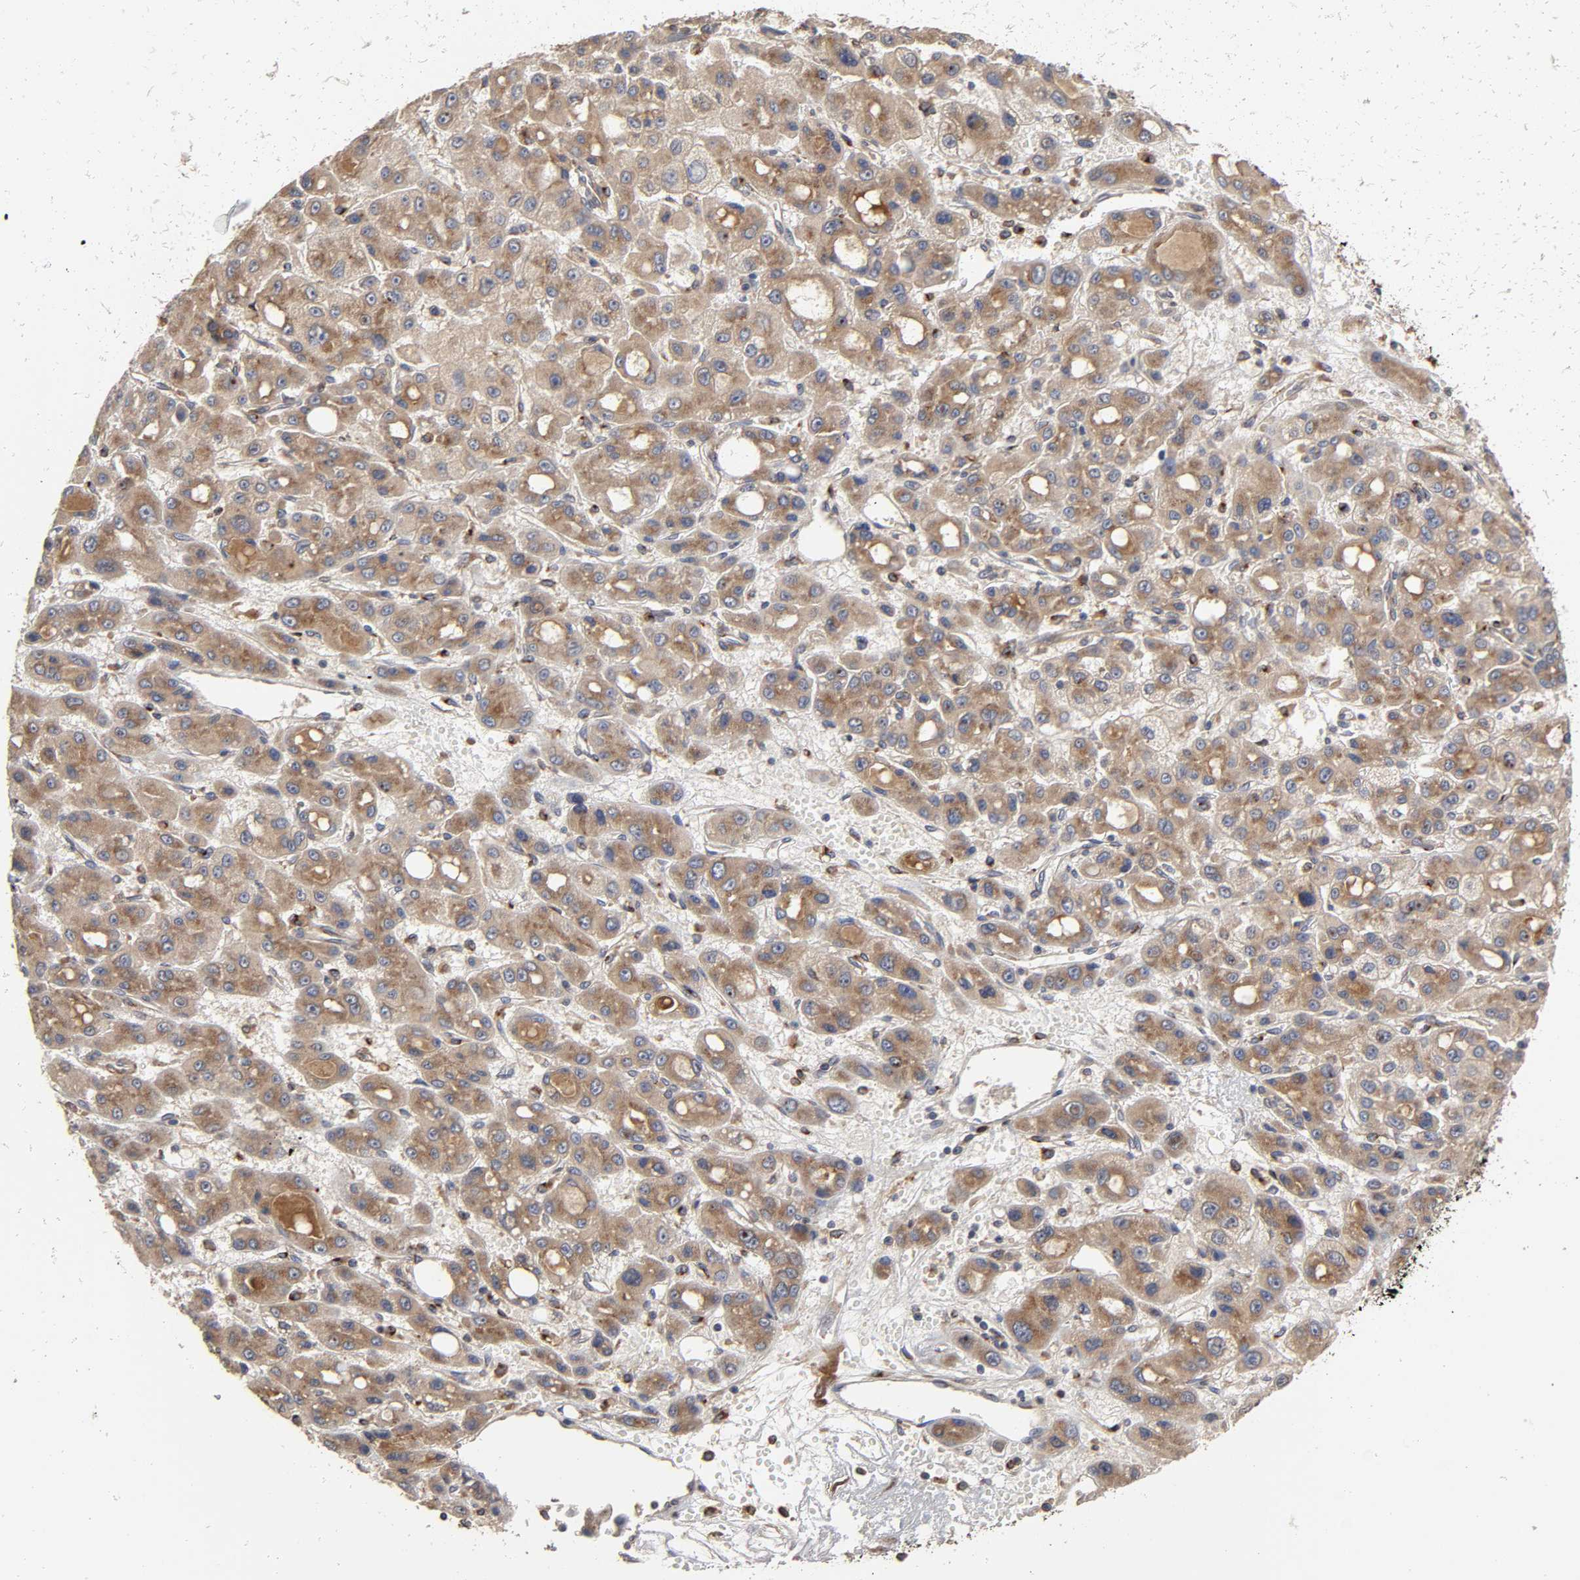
{"staining": {"intensity": "moderate", "quantity": ">75%", "location": "cytoplasmic/membranous"}, "tissue": "liver cancer", "cell_type": "Tumor cells", "image_type": "cancer", "snomed": [{"axis": "morphology", "description": "Carcinoma, Hepatocellular, NOS"}, {"axis": "topography", "description": "Liver"}], "caption": "This photomicrograph exhibits immunohistochemistry (IHC) staining of liver hepatocellular carcinoma, with medium moderate cytoplasmic/membranous positivity in about >75% of tumor cells.", "gene": "GNPTG", "patient": {"sex": "male", "age": 55}}